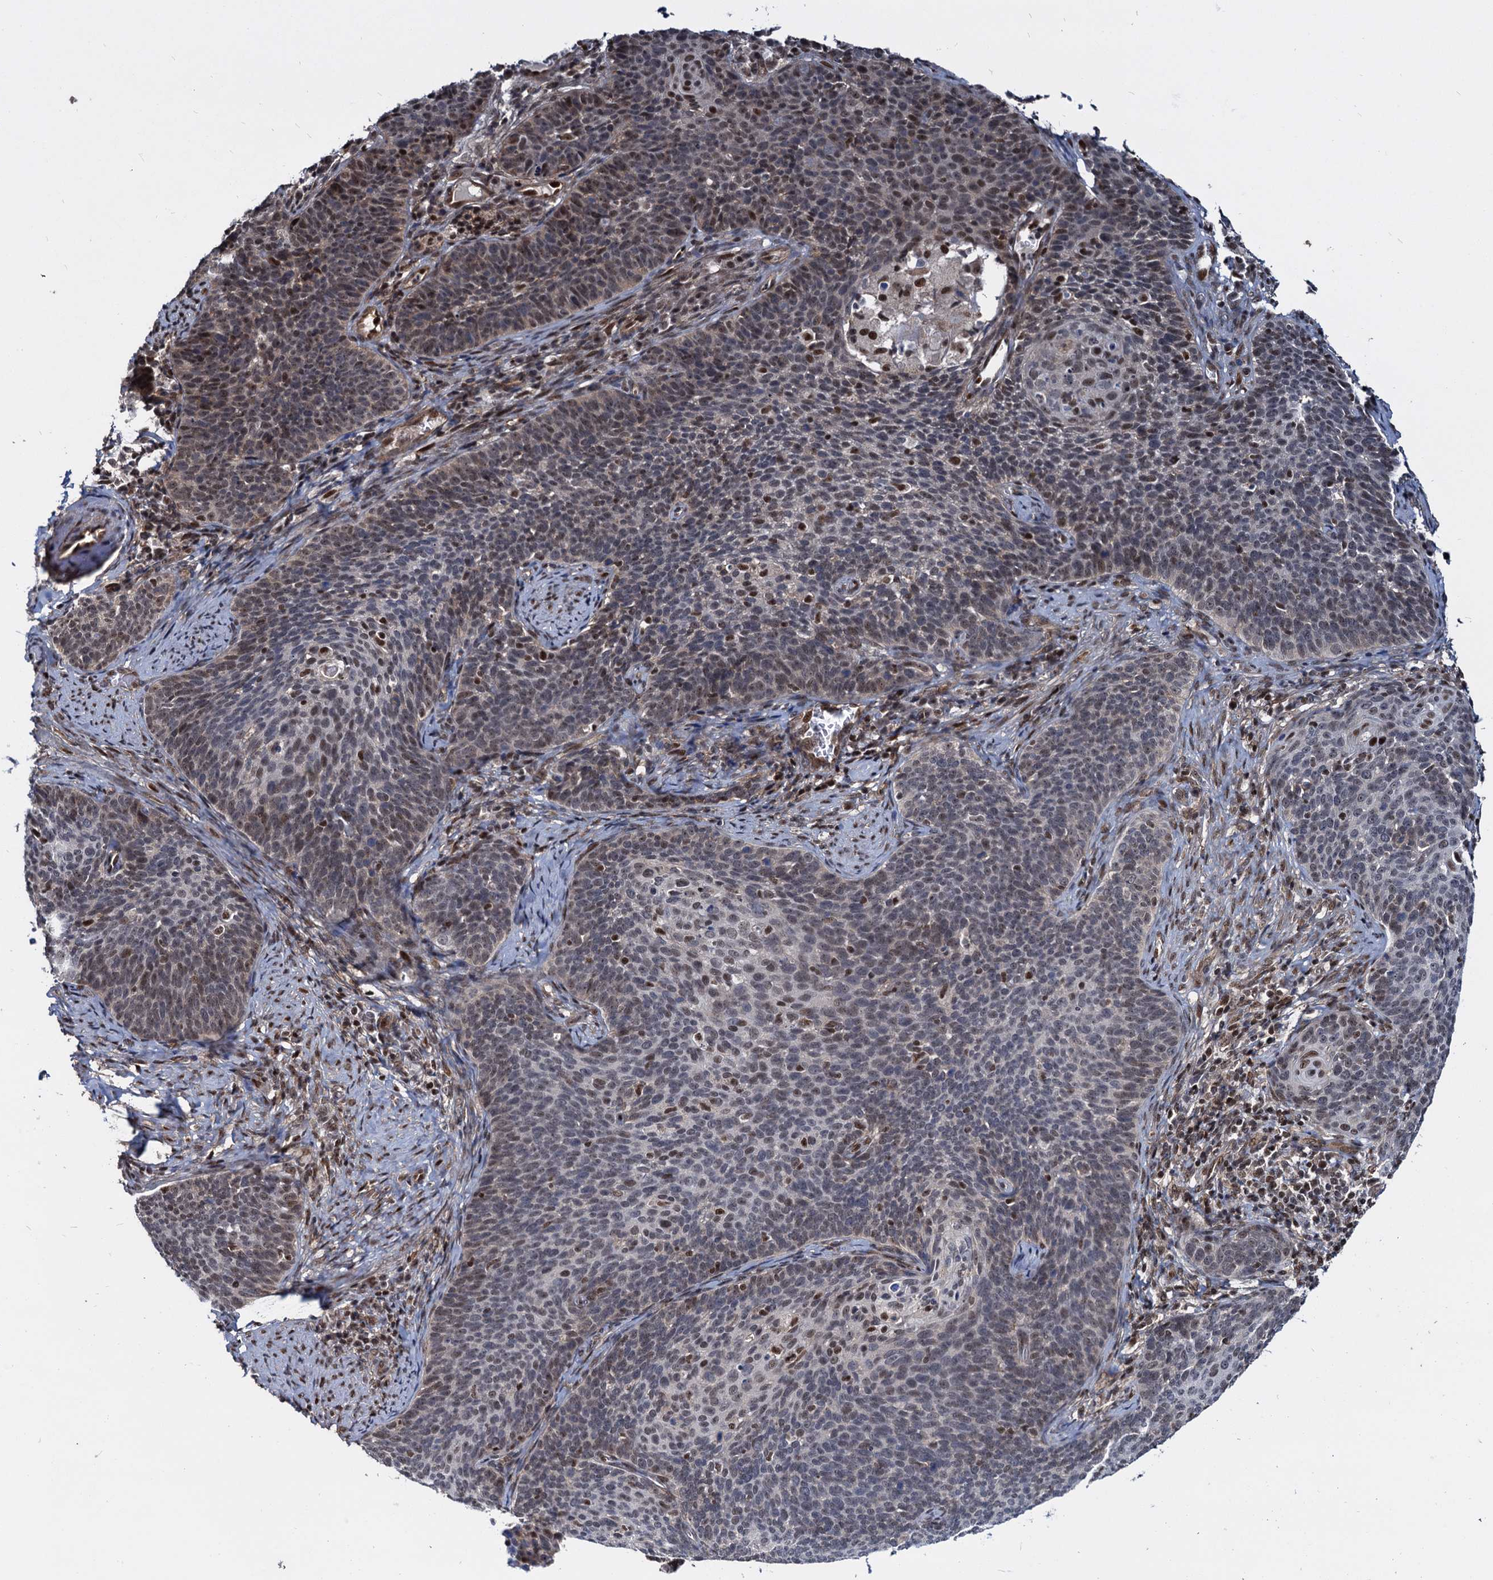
{"staining": {"intensity": "moderate", "quantity": "25%-75%", "location": "nuclear"}, "tissue": "cervical cancer", "cell_type": "Tumor cells", "image_type": "cancer", "snomed": [{"axis": "morphology", "description": "Normal tissue, NOS"}, {"axis": "morphology", "description": "Squamous cell carcinoma, NOS"}, {"axis": "topography", "description": "Cervix"}], "caption": "DAB (3,3'-diaminobenzidine) immunohistochemical staining of human cervical squamous cell carcinoma shows moderate nuclear protein staining in approximately 25%-75% of tumor cells. Ihc stains the protein of interest in brown and the nuclei are stained blue.", "gene": "UBLCP1", "patient": {"sex": "female", "age": 39}}